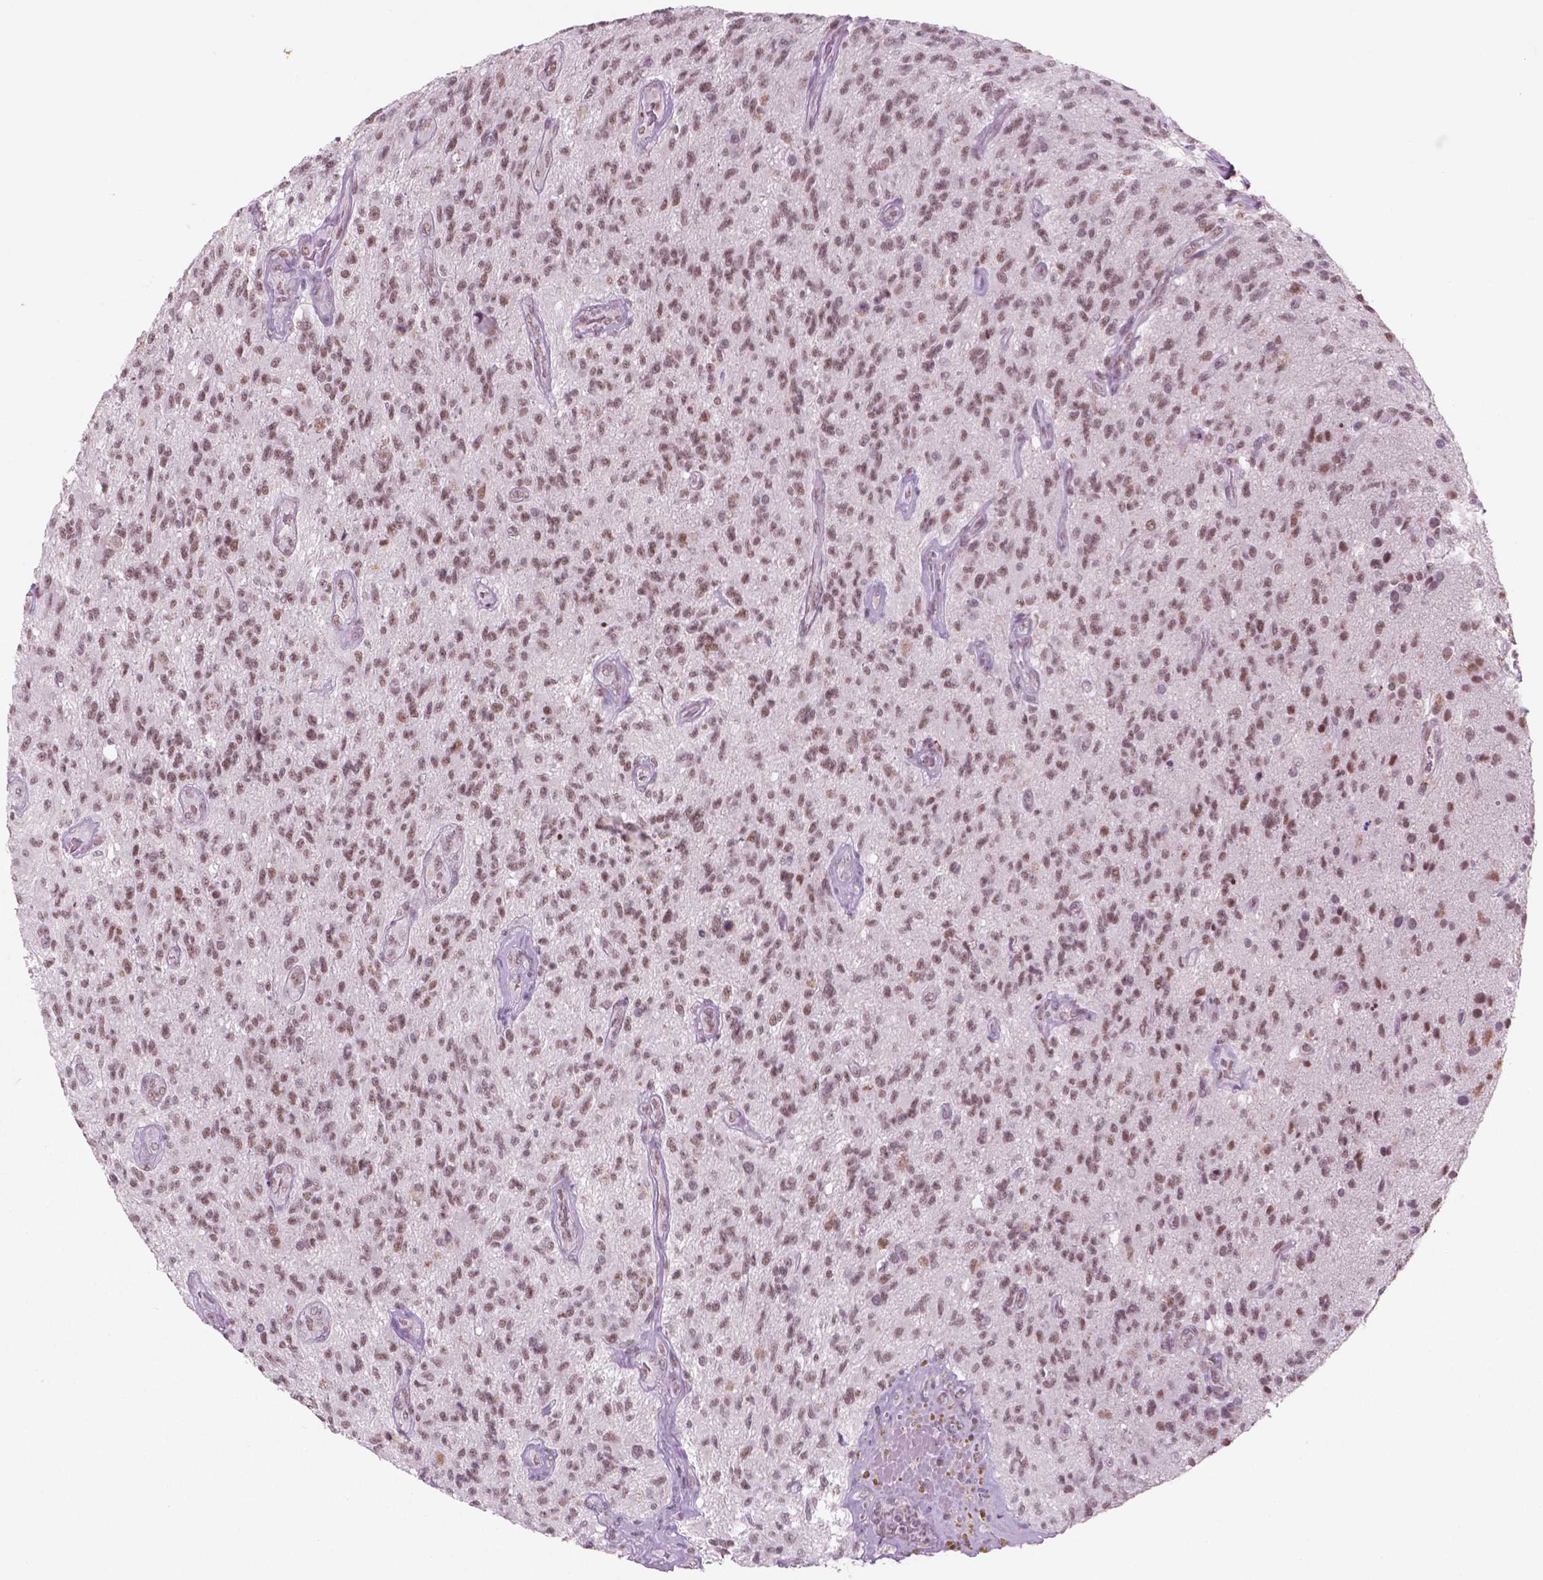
{"staining": {"intensity": "moderate", "quantity": "25%-75%", "location": "nuclear"}, "tissue": "glioma", "cell_type": "Tumor cells", "image_type": "cancer", "snomed": [{"axis": "morphology", "description": "Glioma, malignant, High grade"}, {"axis": "topography", "description": "Brain"}], "caption": "IHC image of neoplastic tissue: human glioma stained using IHC displays medium levels of moderate protein expression localized specifically in the nuclear of tumor cells, appearing as a nuclear brown color.", "gene": "CTR9", "patient": {"sex": "male", "age": 56}}